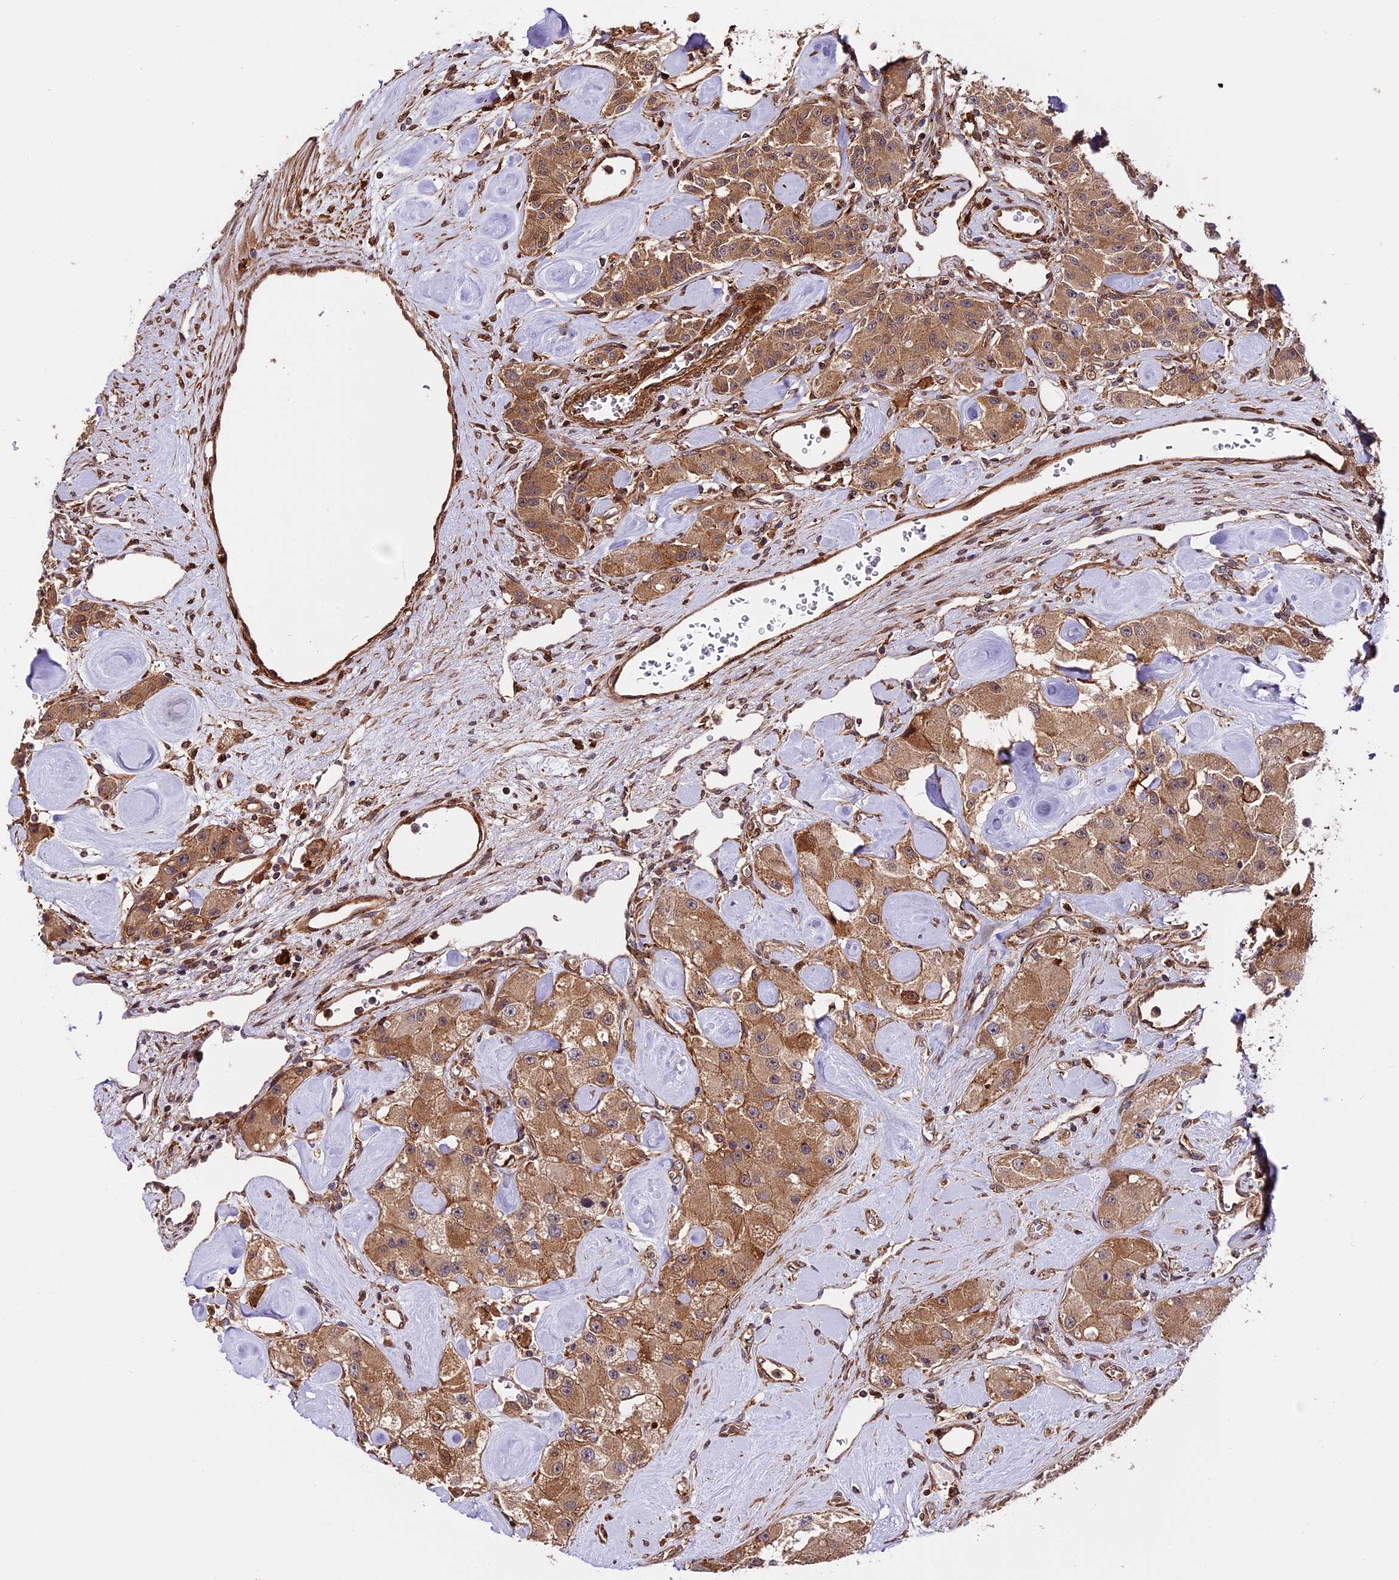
{"staining": {"intensity": "moderate", "quantity": ">75%", "location": "cytoplasmic/membranous"}, "tissue": "carcinoid", "cell_type": "Tumor cells", "image_type": "cancer", "snomed": [{"axis": "morphology", "description": "Carcinoid, malignant, NOS"}, {"axis": "topography", "description": "Pancreas"}], "caption": "Carcinoid was stained to show a protein in brown. There is medium levels of moderate cytoplasmic/membranous expression in about >75% of tumor cells.", "gene": "HERPUD1", "patient": {"sex": "male", "age": 41}}